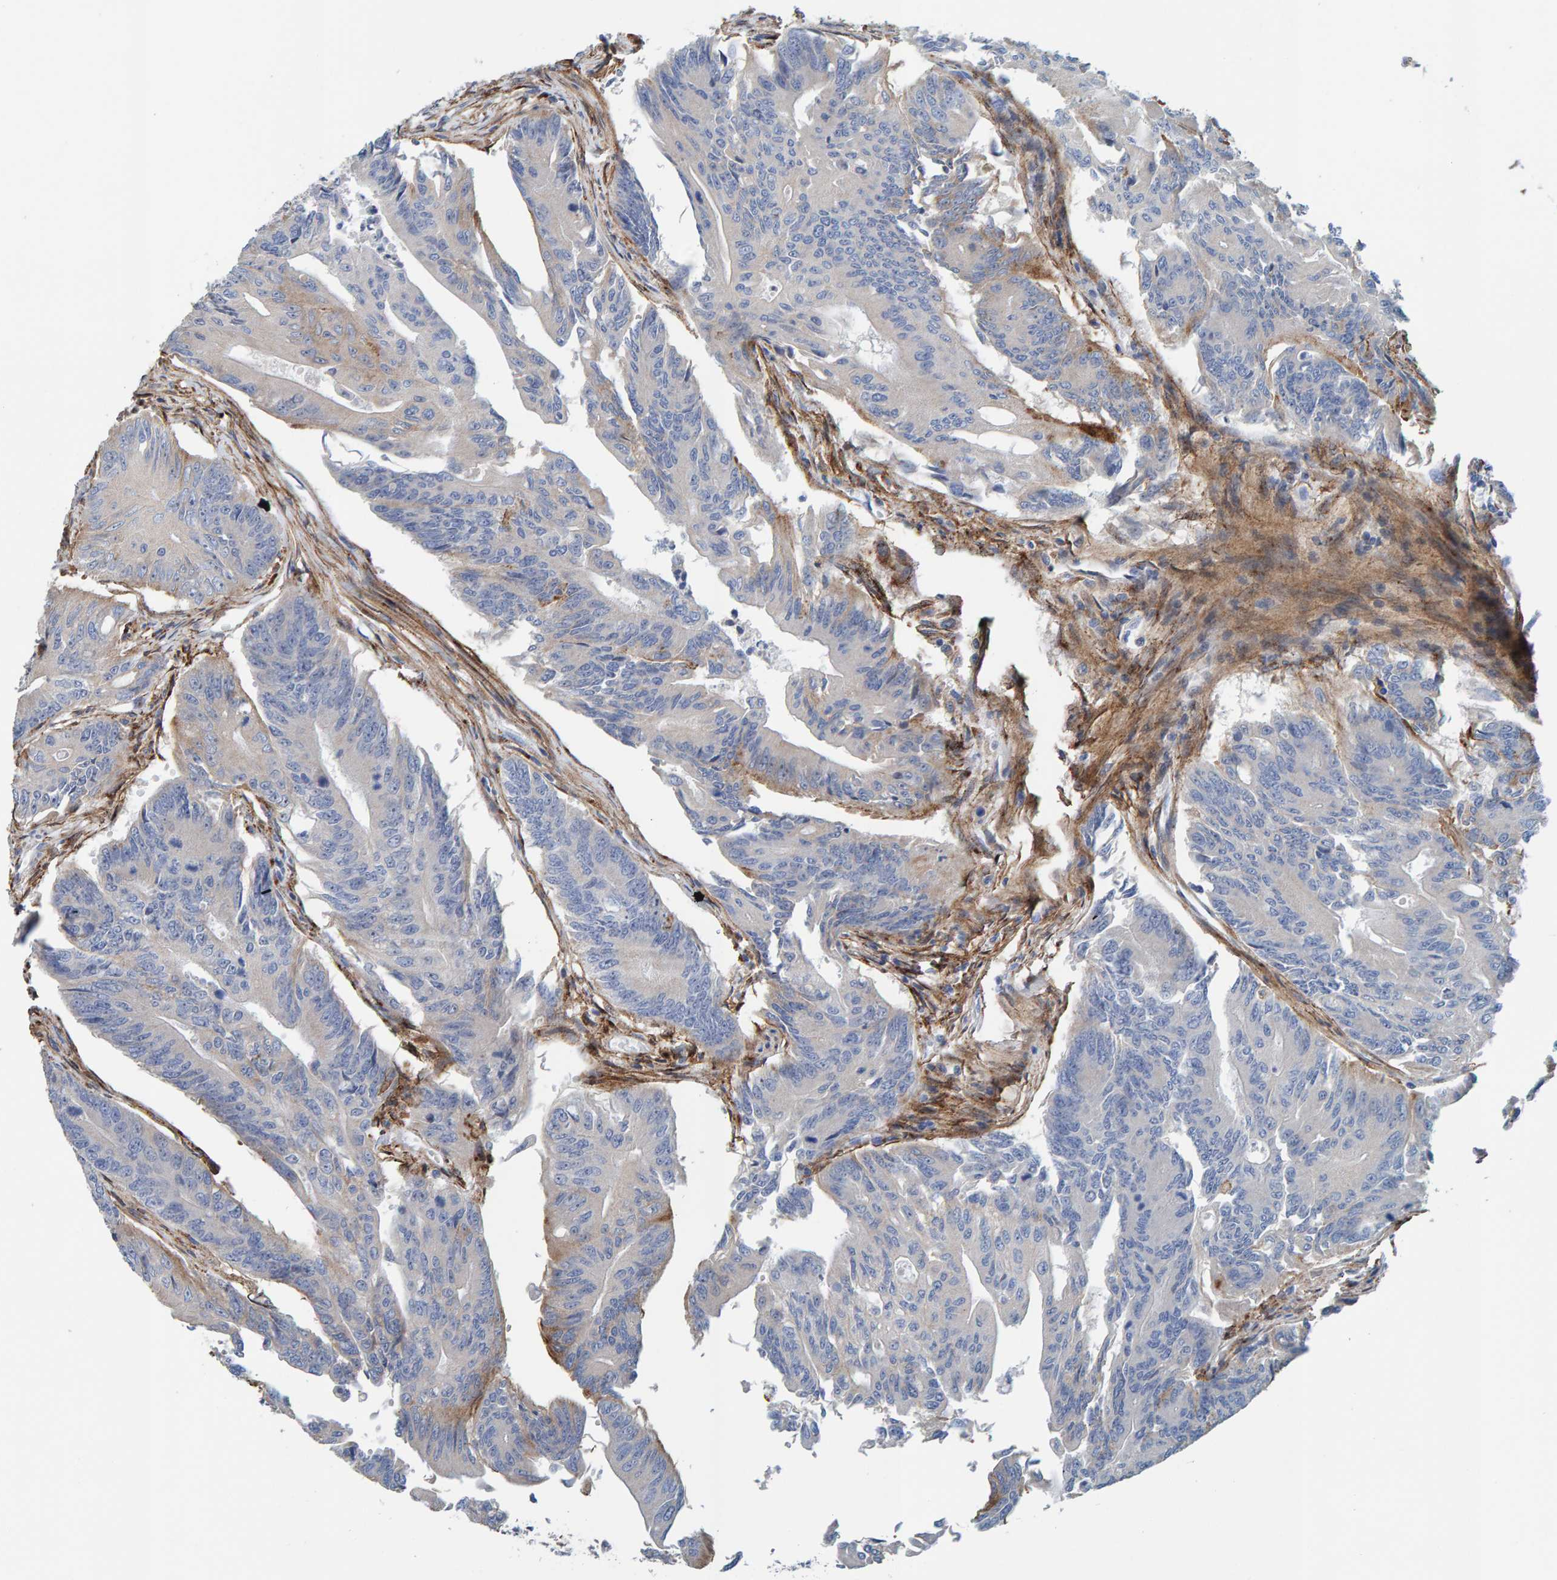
{"staining": {"intensity": "negative", "quantity": "none", "location": "none"}, "tissue": "colorectal cancer", "cell_type": "Tumor cells", "image_type": "cancer", "snomed": [{"axis": "morphology", "description": "Adenoma, NOS"}, {"axis": "morphology", "description": "Adenocarcinoma, NOS"}, {"axis": "topography", "description": "Colon"}], "caption": "Tumor cells show no significant staining in colorectal cancer.", "gene": "LRP1", "patient": {"sex": "male", "age": 79}}